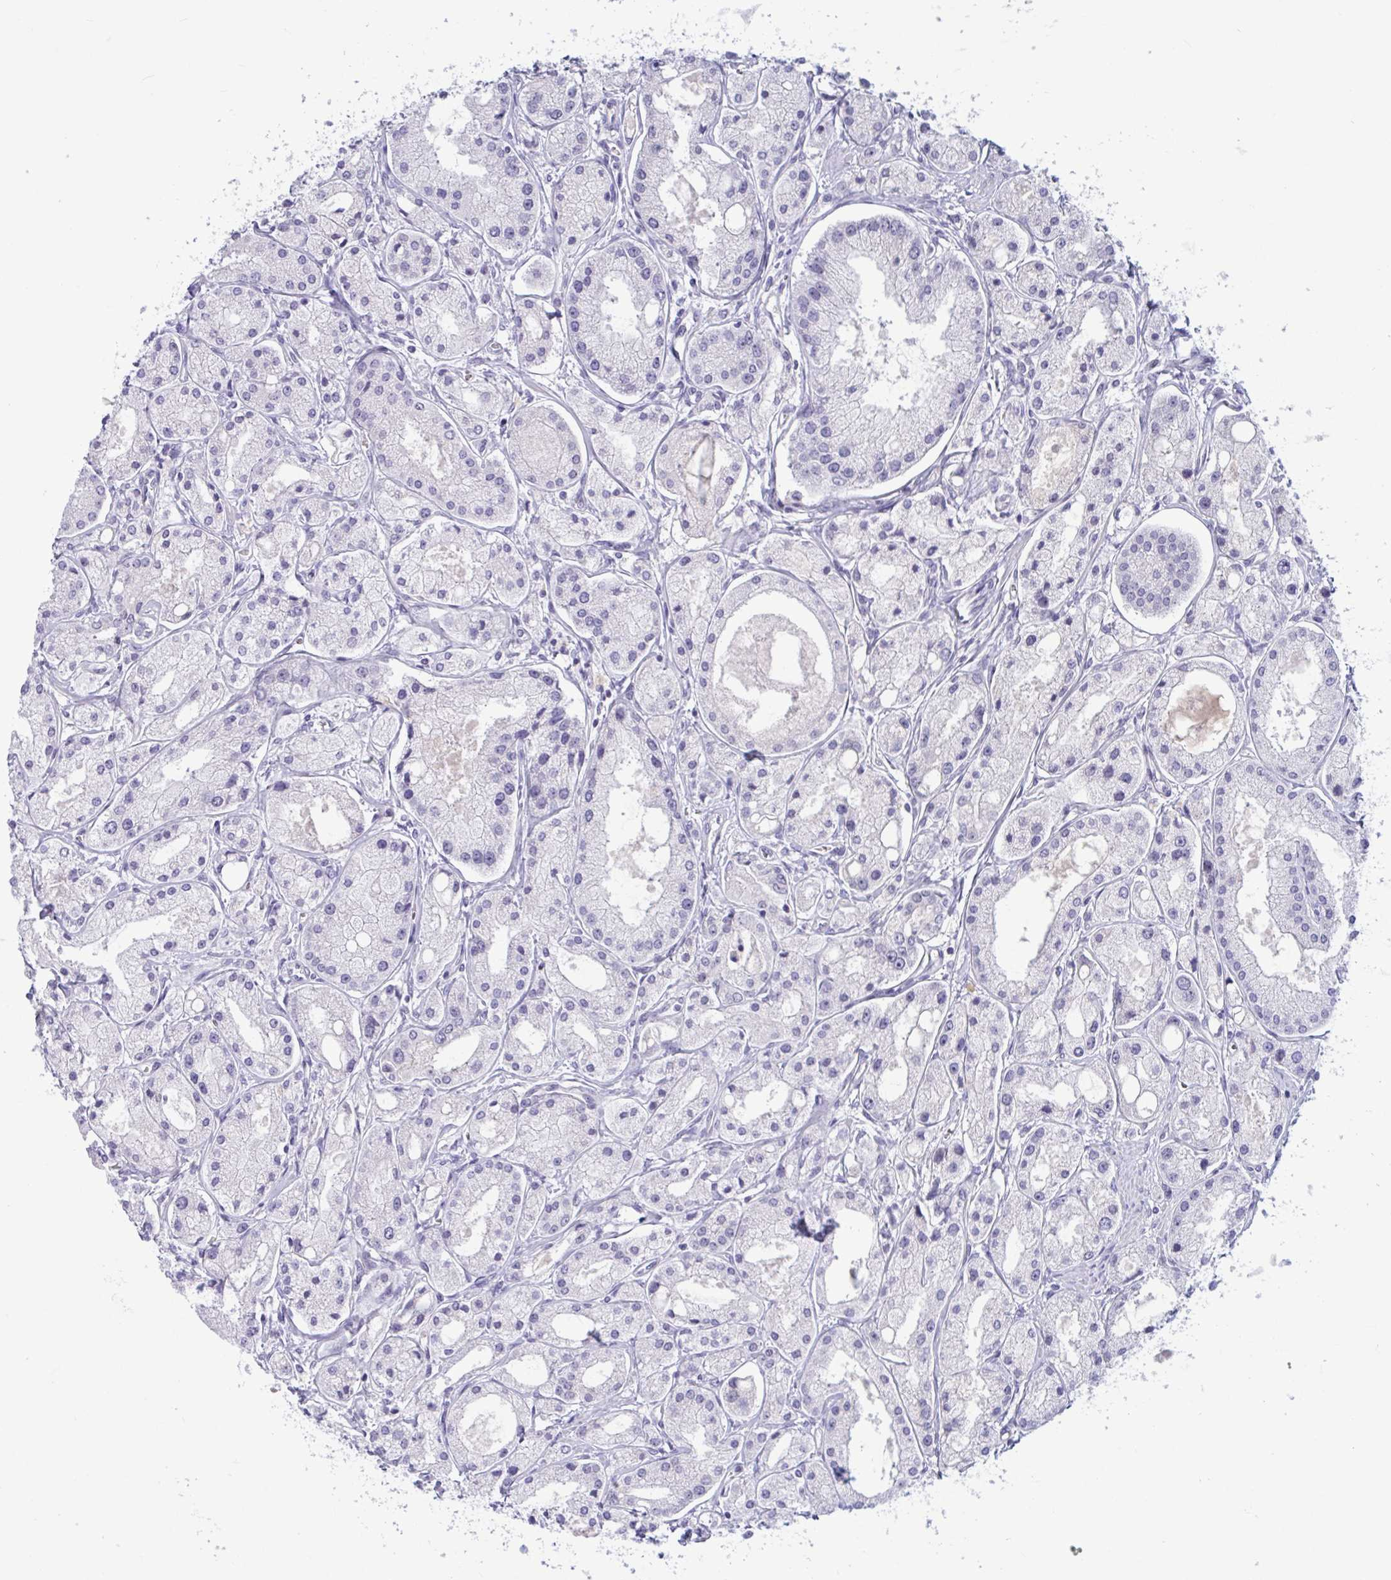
{"staining": {"intensity": "negative", "quantity": "none", "location": "none"}, "tissue": "prostate cancer", "cell_type": "Tumor cells", "image_type": "cancer", "snomed": [{"axis": "morphology", "description": "Adenocarcinoma, High grade"}, {"axis": "topography", "description": "Prostate"}], "caption": "High magnification brightfield microscopy of prostate cancer (high-grade adenocarcinoma) stained with DAB (3,3'-diaminobenzidine) (brown) and counterstained with hematoxylin (blue): tumor cells show no significant staining. Nuclei are stained in blue.", "gene": "CNGB3", "patient": {"sex": "male", "age": 66}}